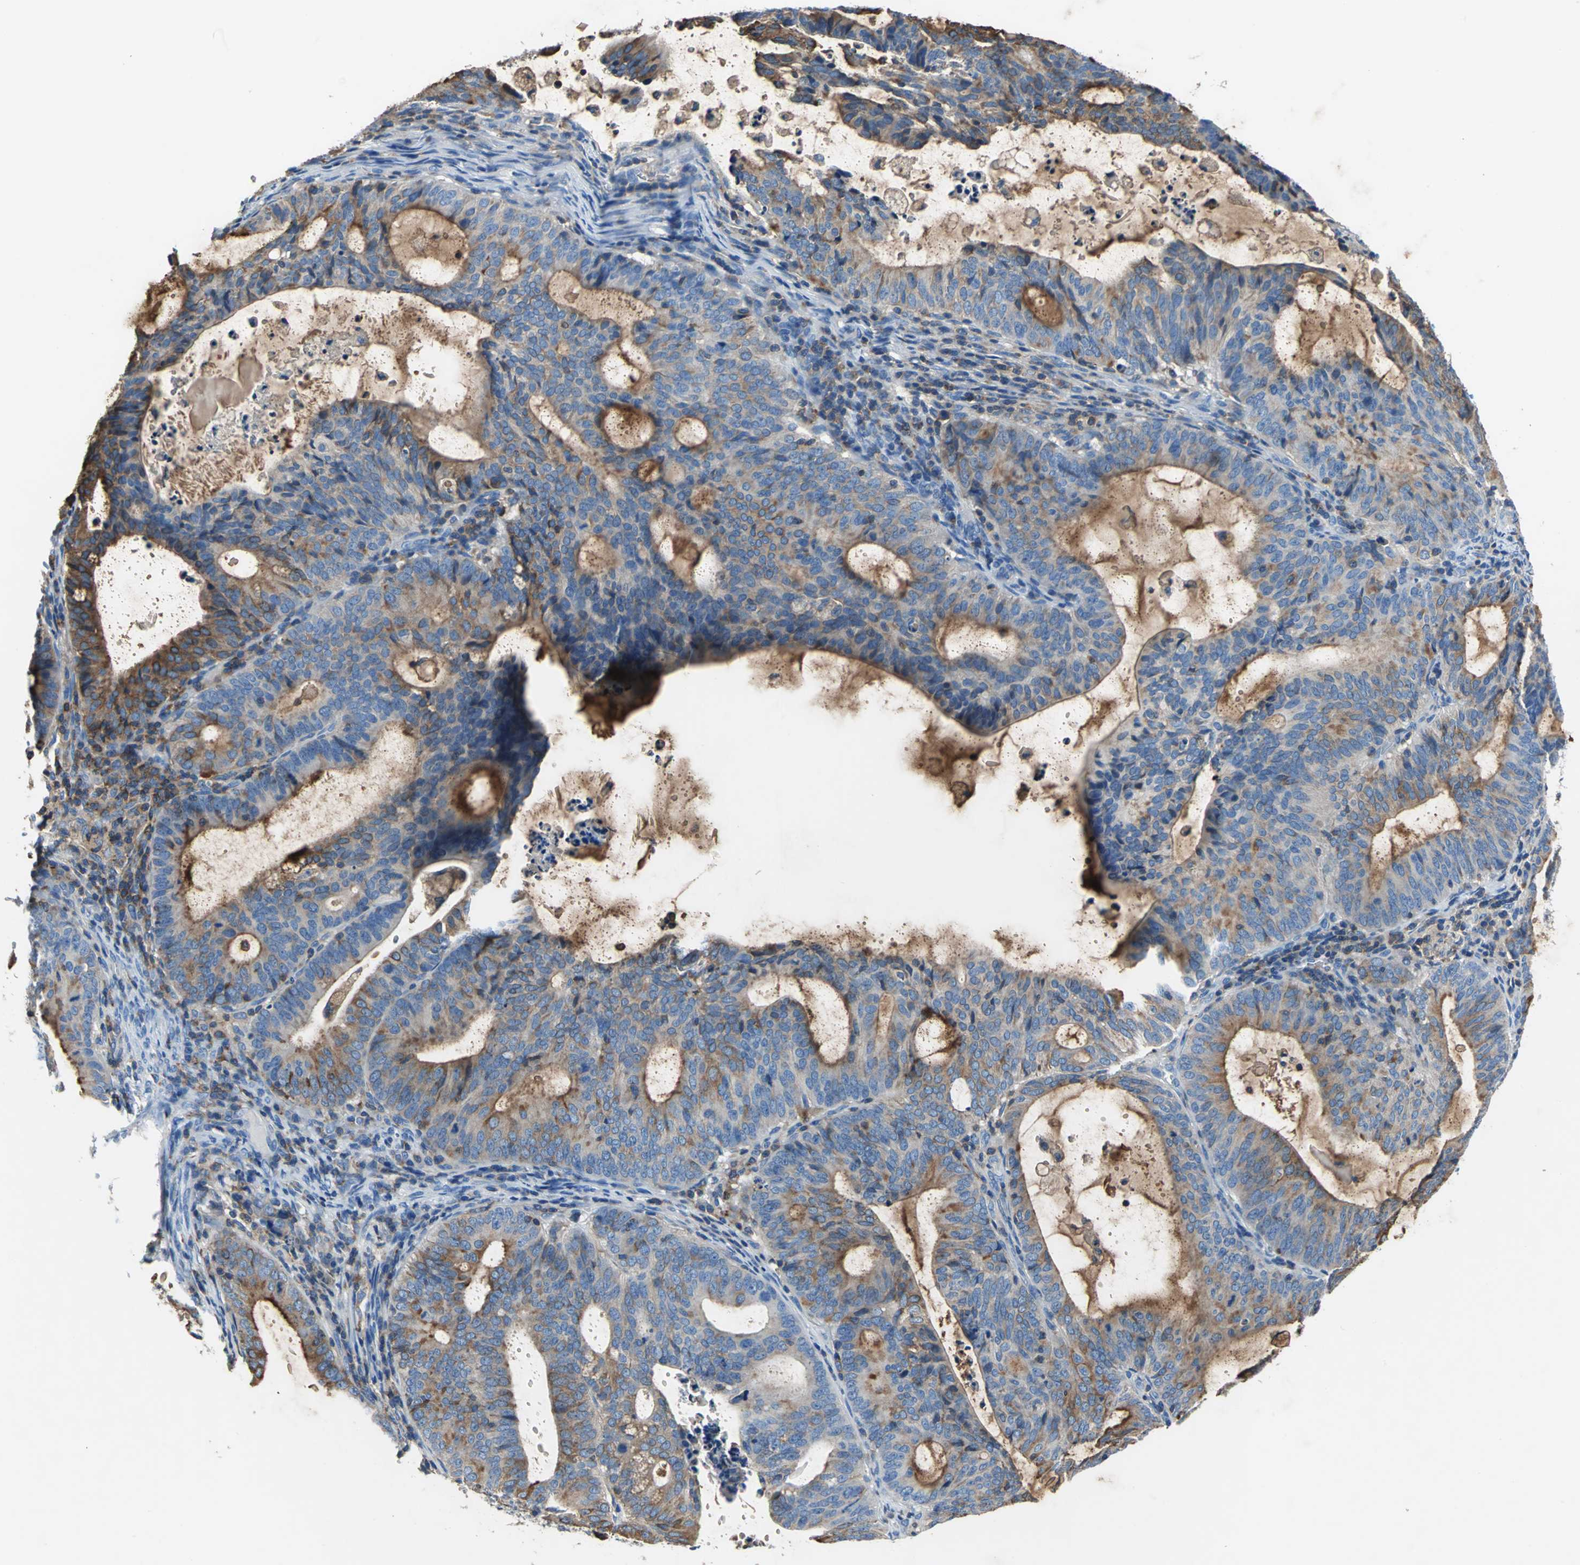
{"staining": {"intensity": "strong", "quantity": ">75%", "location": "cytoplasmic/membranous"}, "tissue": "endometrial cancer", "cell_type": "Tumor cells", "image_type": "cancer", "snomed": [{"axis": "morphology", "description": "Adenocarcinoma, NOS"}, {"axis": "topography", "description": "Uterus"}], "caption": "Protein expression analysis of human endometrial cancer (adenocarcinoma) reveals strong cytoplasmic/membranous staining in about >75% of tumor cells.", "gene": "SEPTIN6", "patient": {"sex": "female", "age": 83}}